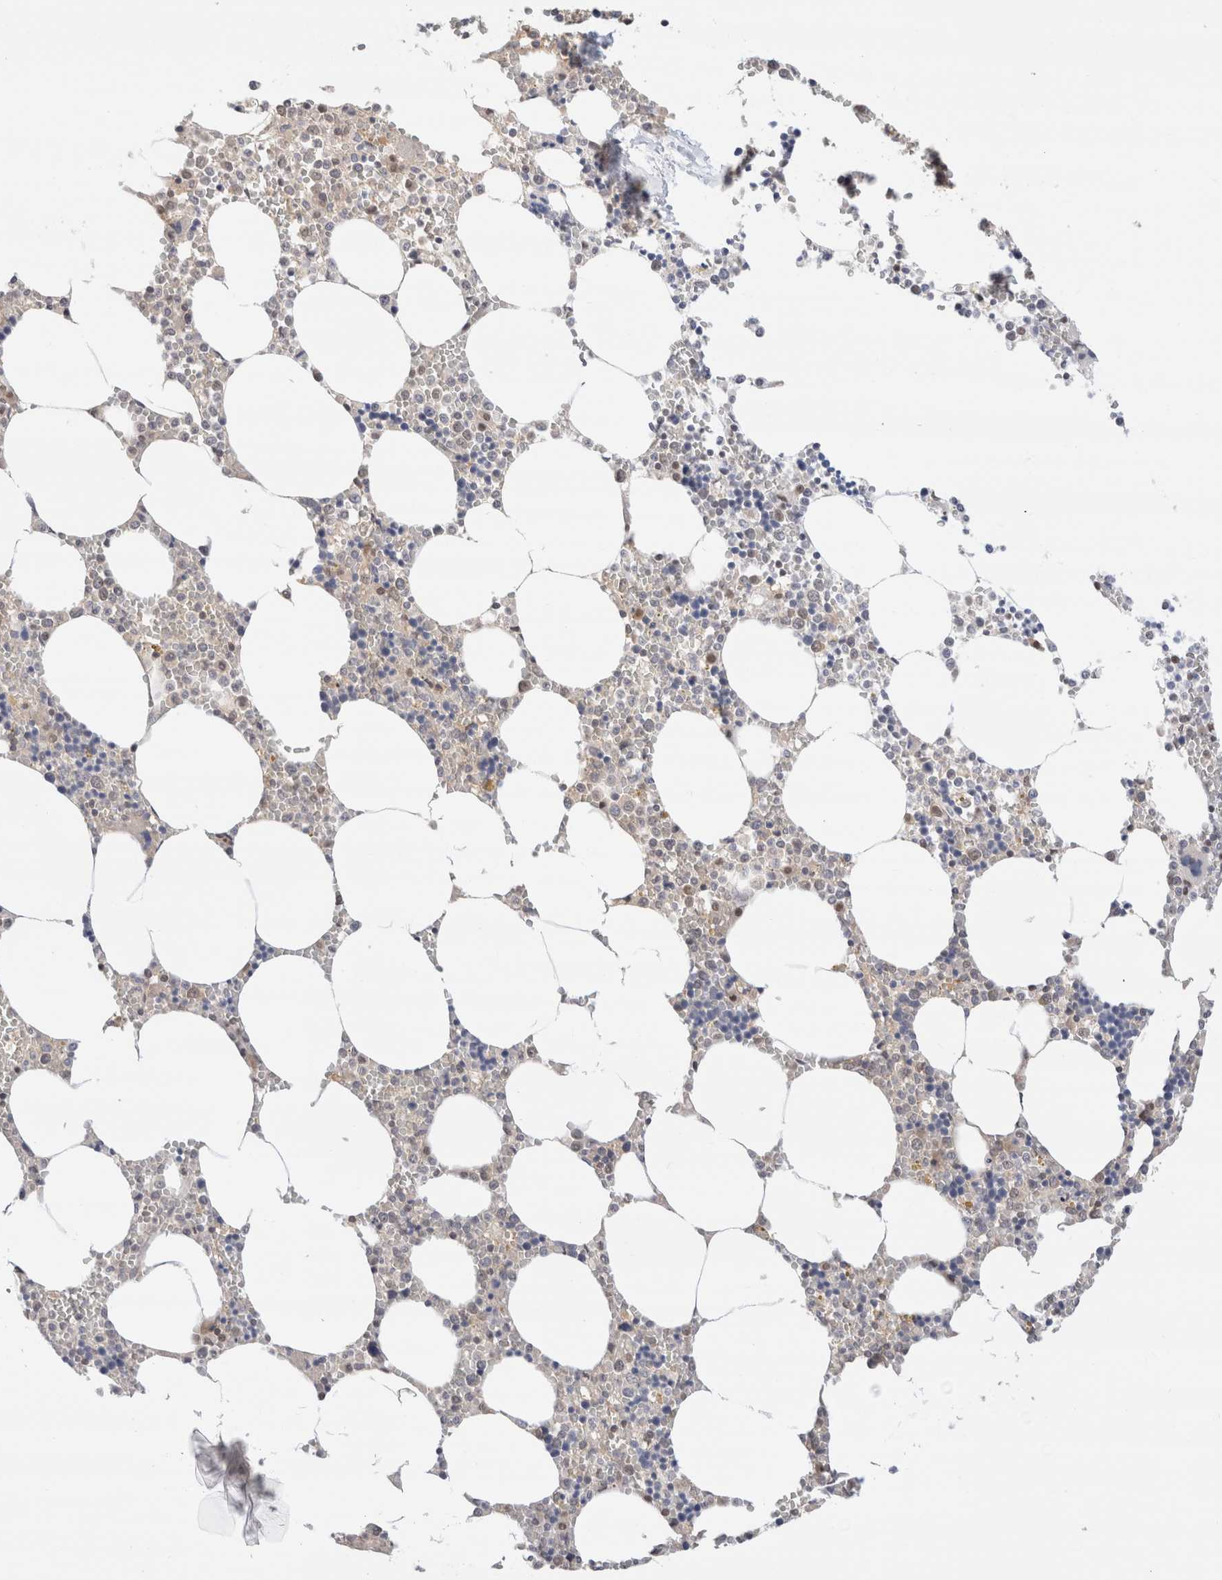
{"staining": {"intensity": "negative", "quantity": "none", "location": "none"}, "tissue": "bone marrow", "cell_type": "Hematopoietic cells", "image_type": "normal", "snomed": [{"axis": "morphology", "description": "Normal tissue, NOS"}, {"axis": "topography", "description": "Bone marrow"}], "caption": "An IHC photomicrograph of normal bone marrow is shown. There is no staining in hematopoietic cells of bone marrow.", "gene": "C17orf97", "patient": {"sex": "male", "age": 70}}